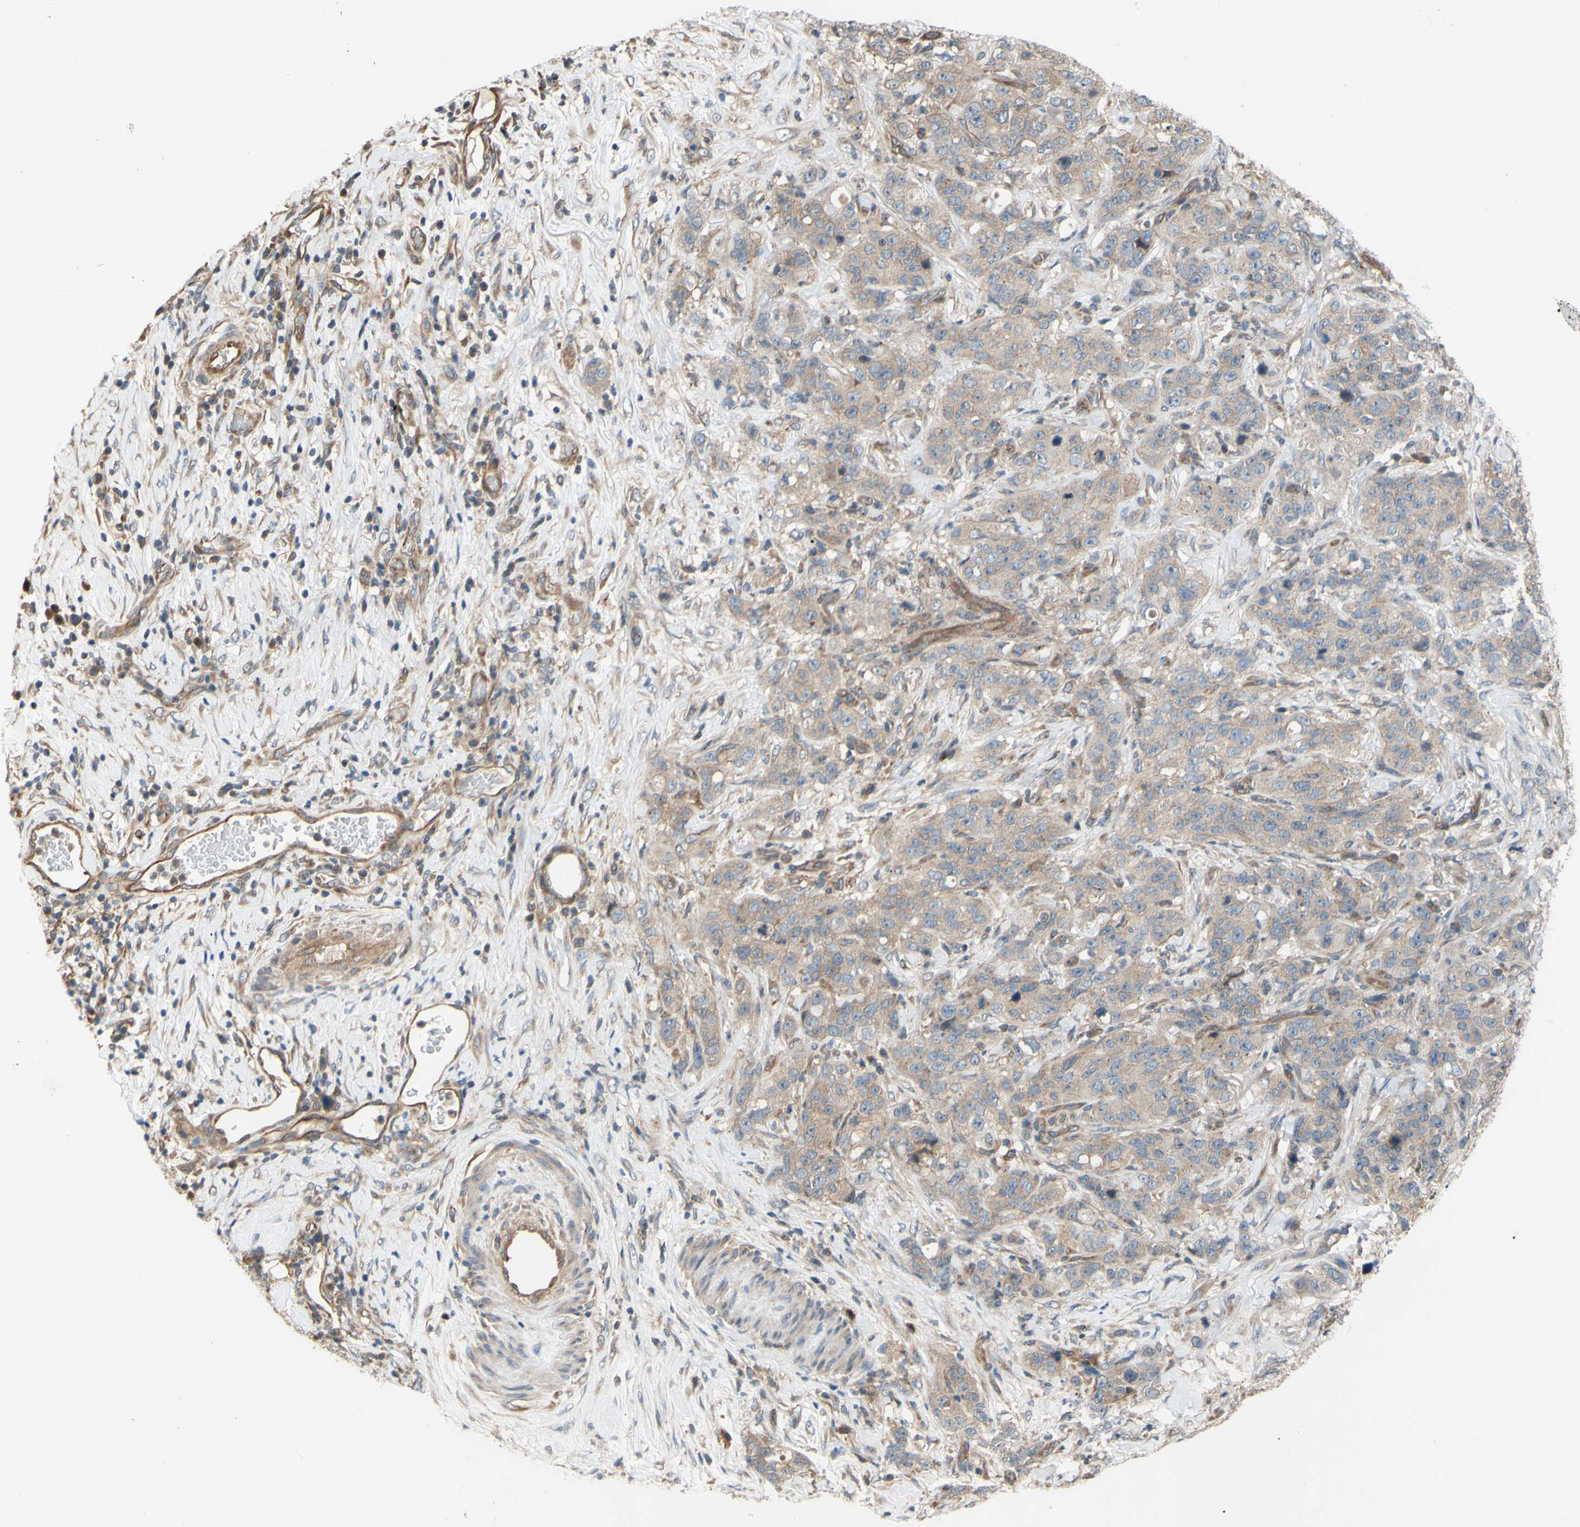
{"staining": {"intensity": "weak", "quantity": ">75%", "location": "cytoplasmic/membranous"}, "tissue": "stomach cancer", "cell_type": "Tumor cells", "image_type": "cancer", "snomed": [{"axis": "morphology", "description": "Adenocarcinoma, NOS"}, {"axis": "topography", "description": "Stomach"}], "caption": "This is an image of immunohistochemistry (IHC) staining of adenocarcinoma (stomach), which shows weak staining in the cytoplasmic/membranous of tumor cells.", "gene": "DYNLRB1", "patient": {"sex": "male", "age": 48}}